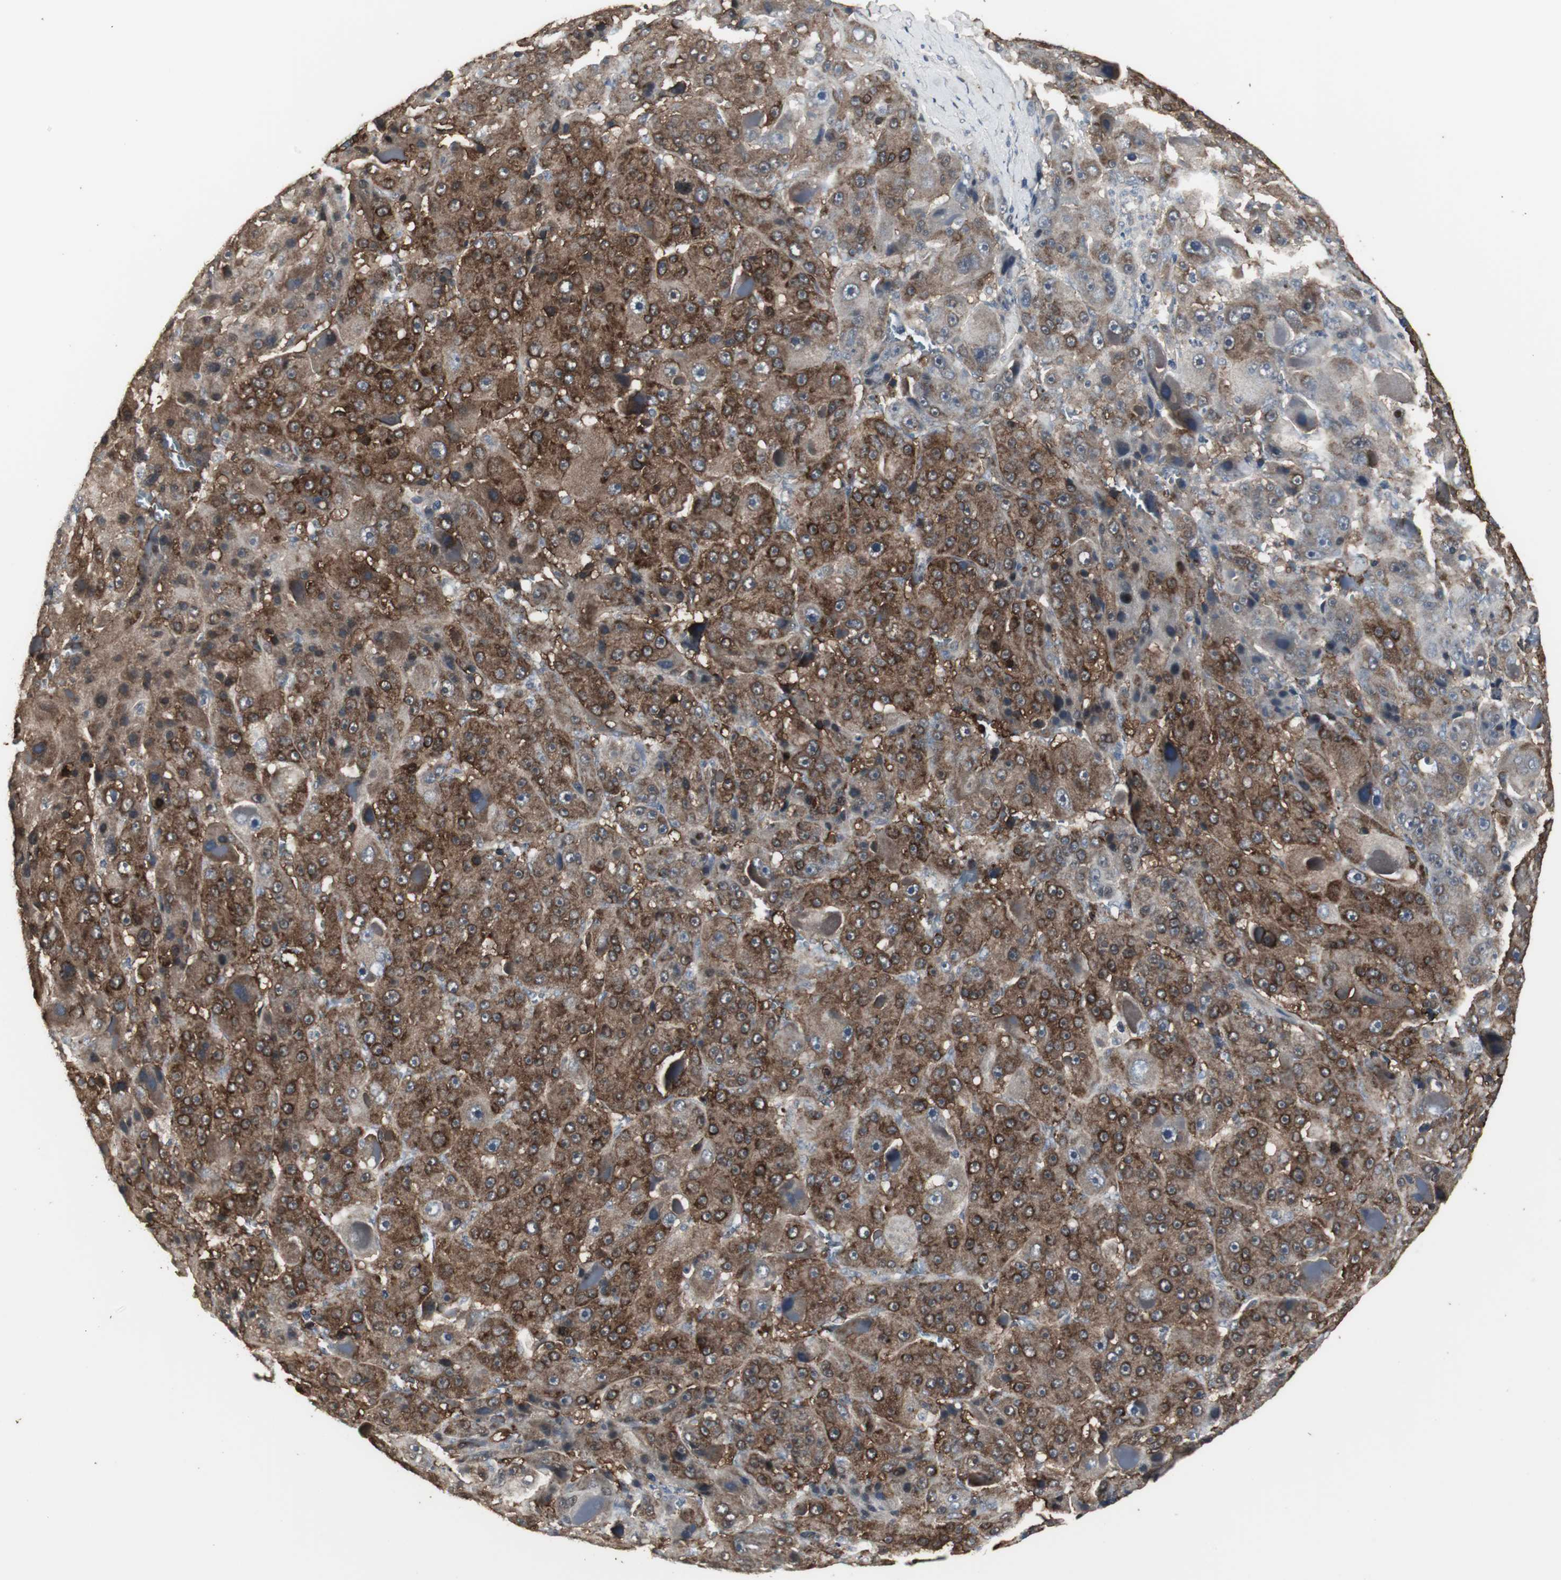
{"staining": {"intensity": "strong", "quantity": ">75%", "location": "cytoplasmic/membranous"}, "tissue": "liver cancer", "cell_type": "Tumor cells", "image_type": "cancer", "snomed": [{"axis": "morphology", "description": "Carcinoma, Hepatocellular, NOS"}, {"axis": "topography", "description": "Liver"}], "caption": "An immunohistochemistry (IHC) micrograph of tumor tissue is shown. Protein staining in brown shows strong cytoplasmic/membranous positivity in liver hepatocellular carcinoma within tumor cells.", "gene": "HPRT1", "patient": {"sex": "male", "age": 76}}